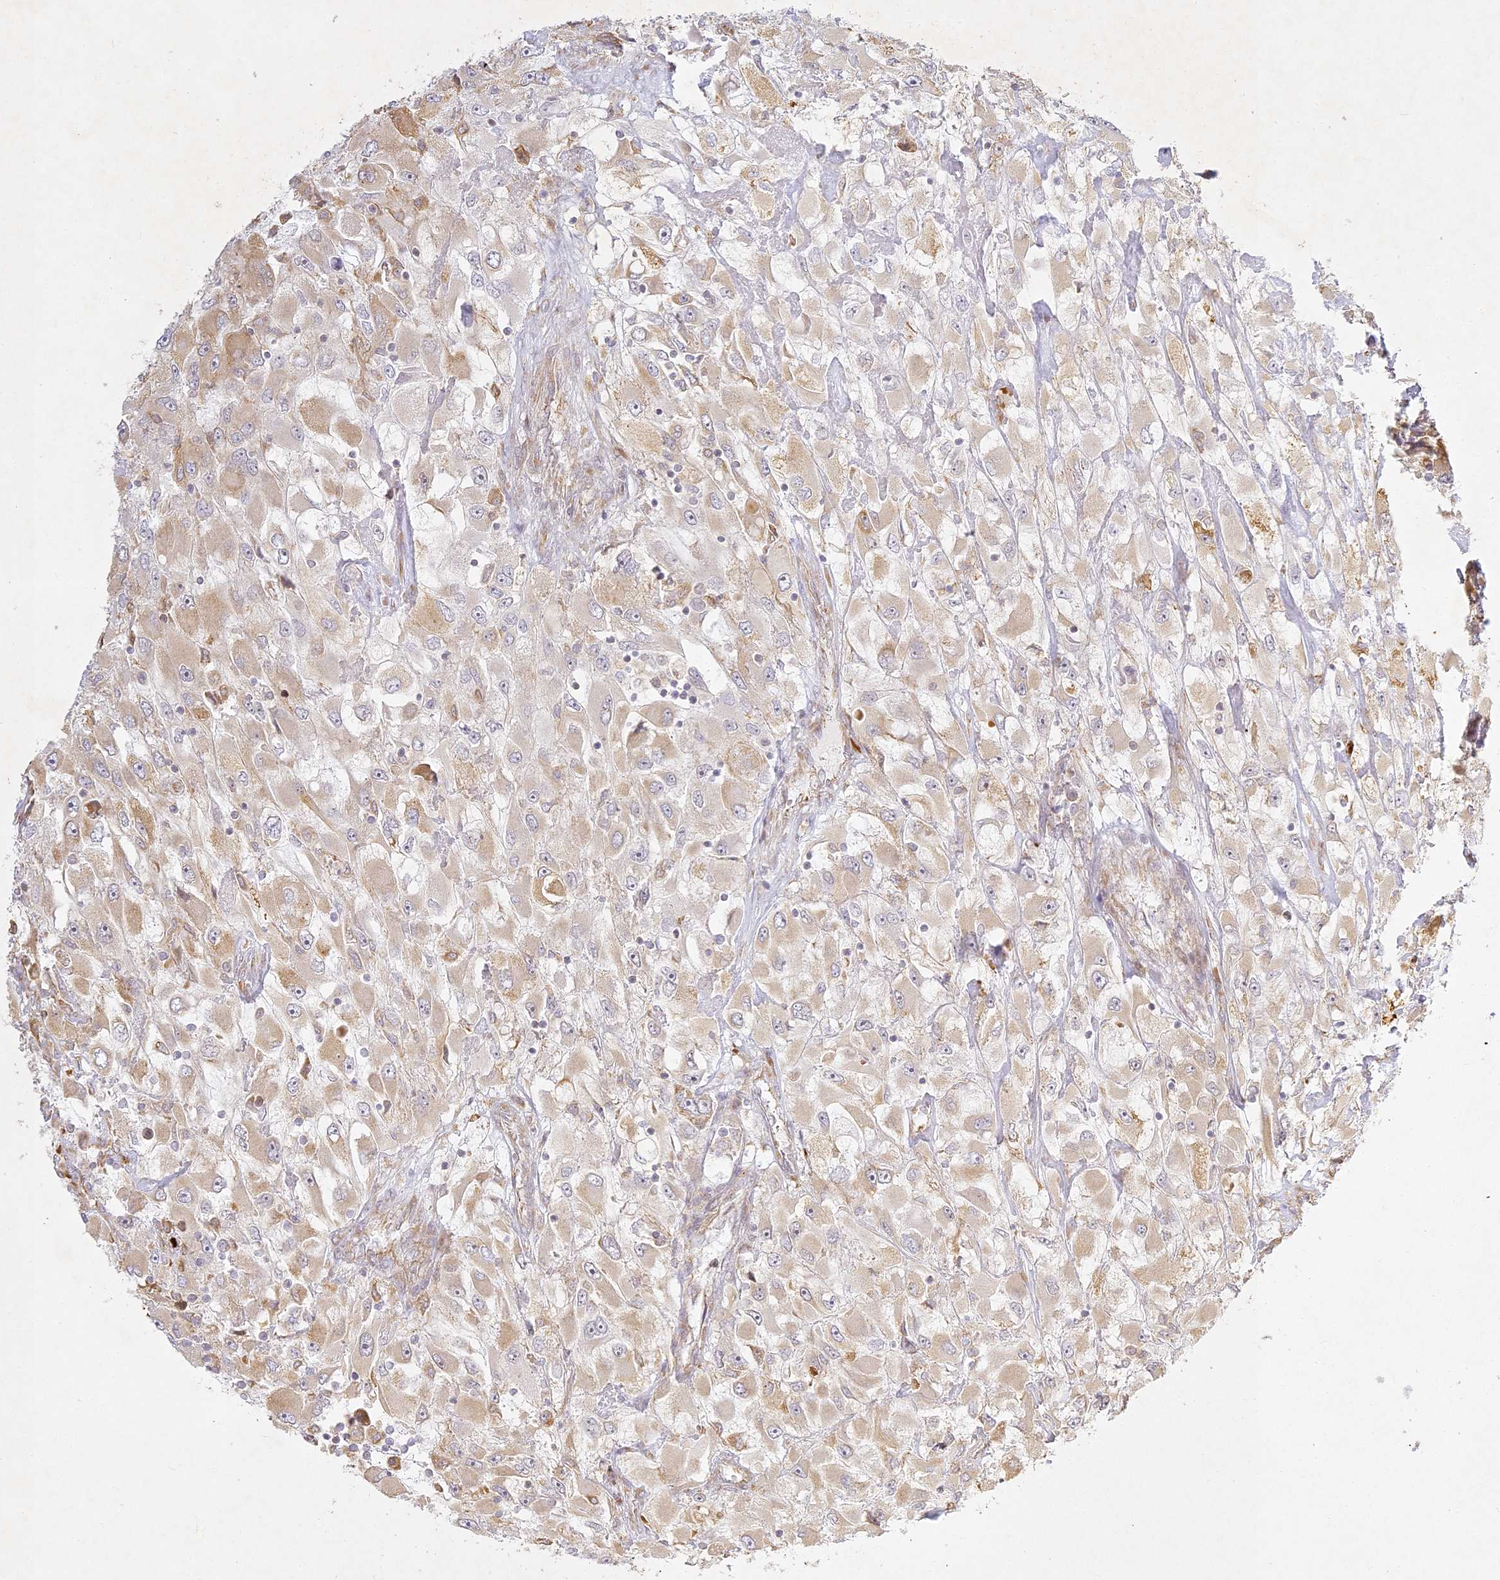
{"staining": {"intensity": "weak", "quantity": "25%-75%", "location": "cytoplasmic/membranous"}, "tissue": "renal cancer", "cell_type": "Tumor cells", "image_type": "cancer", "snomed": [{"axis": "morphology", "description": "Adenocarcinoma, NOS"}, {"axis": "topography", "description": "Kidney"}], "caption": "Immunohistochemistry of human renal cancer (adenocarcinoma) reveals low levels of weak cytoplasmic/membranous positivity in about 25%-75% of tumor cells.", "gene": "SLC30A5", "patient": {"sex": "female", "age": 52}}